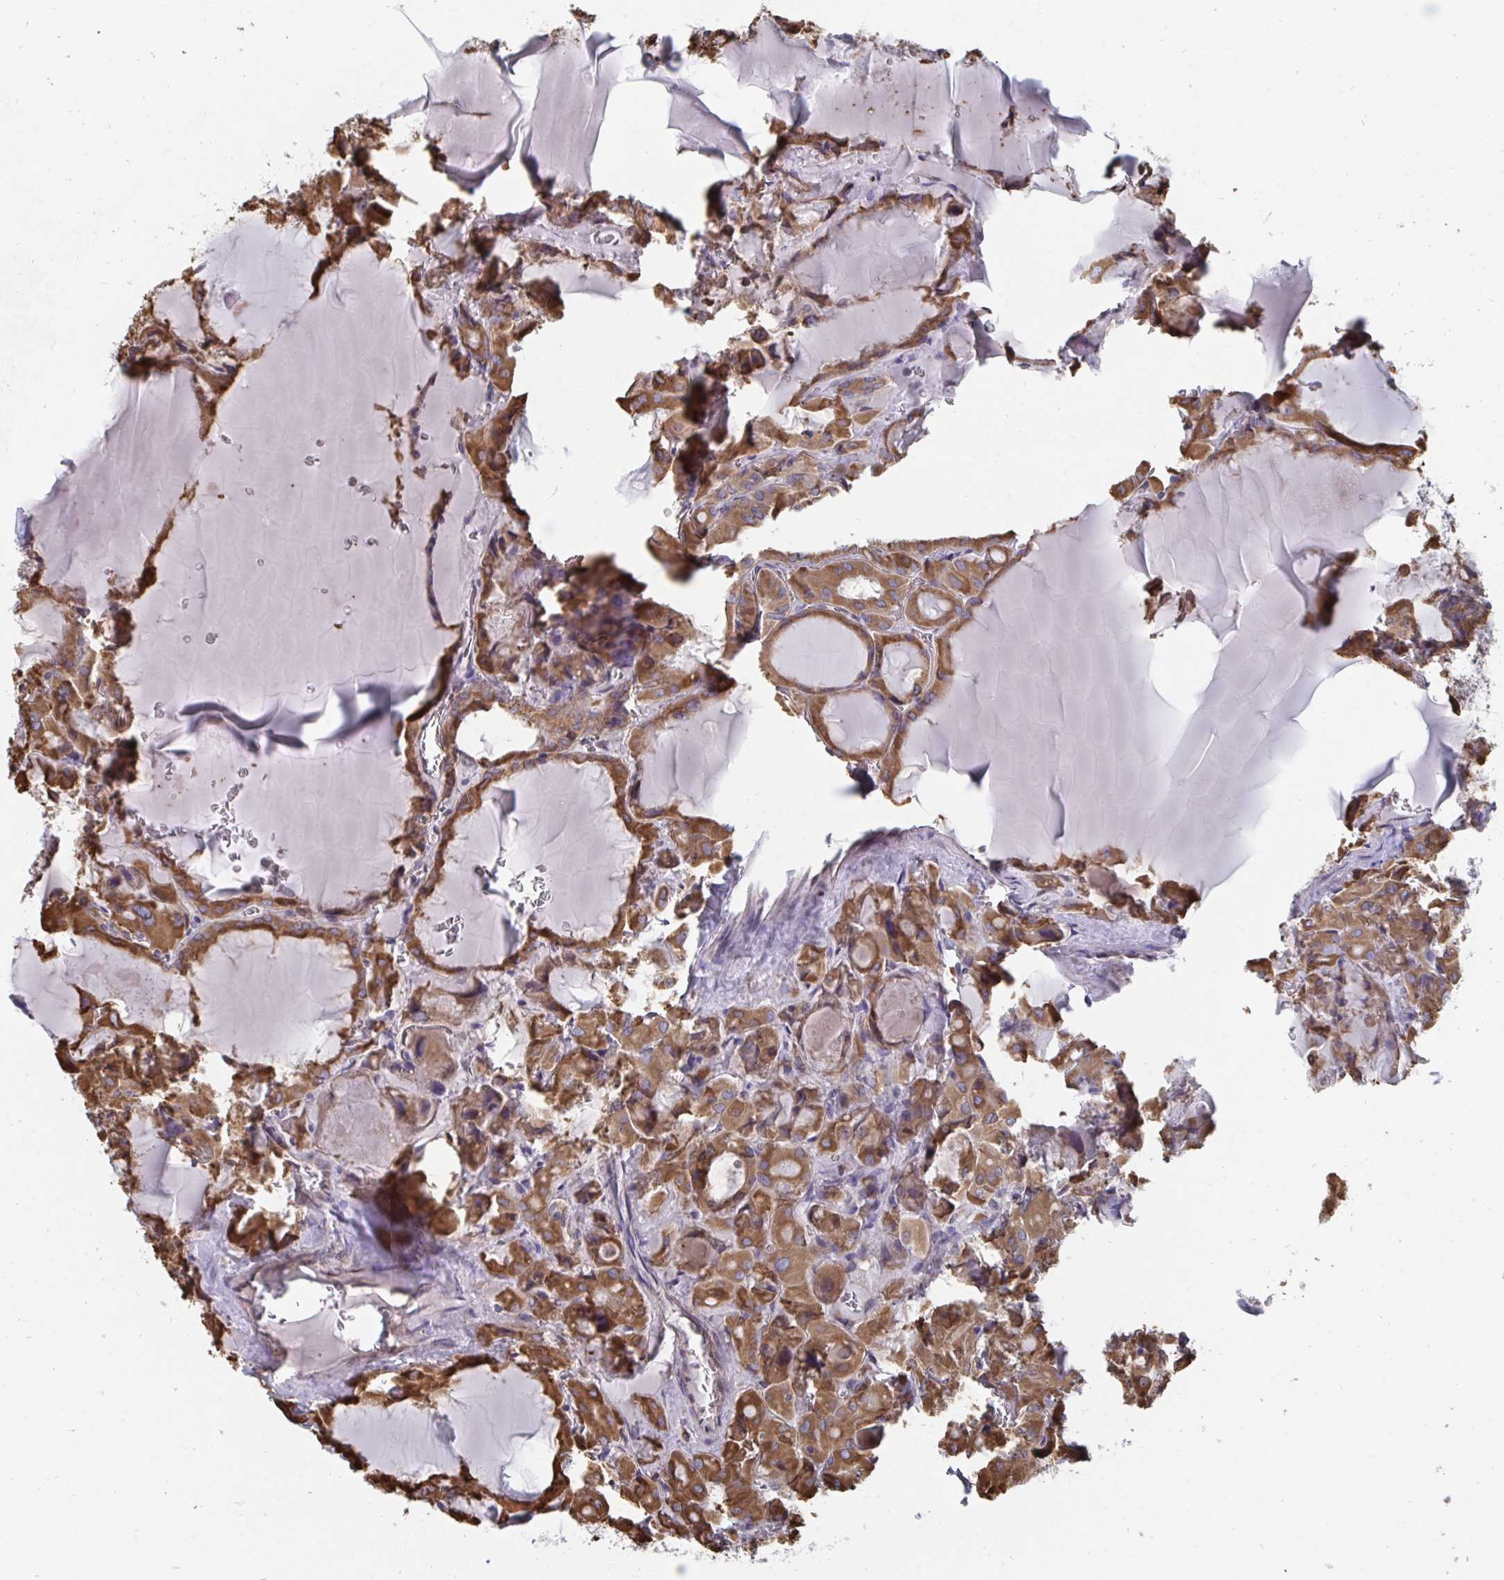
{"staining": {"intensity": "moderate", "quantity": ">75%", "location": "cytoplasmic/membranous"}, "tissue": "thyroid cancer", "cell_type": "Tumor cells", "image_type": "cancer", "snomed": [{"axis": "morphology", "description": "Papillary adenocarcinoma, NOS"}, {"axis": "topography", "description": "Thyroid gland"}], "caption": "Immunohistochemistry photomicrograph of human thyroid cancer (papillary adenocarcinoma) stained for a protein (brown), which exhibits medium levels of moderate cytoplasmic/membranous expression in approximately >75% of tumor cells.", "gene": "ELAVL1", "patient": {"sex": "male", "age": 87}}